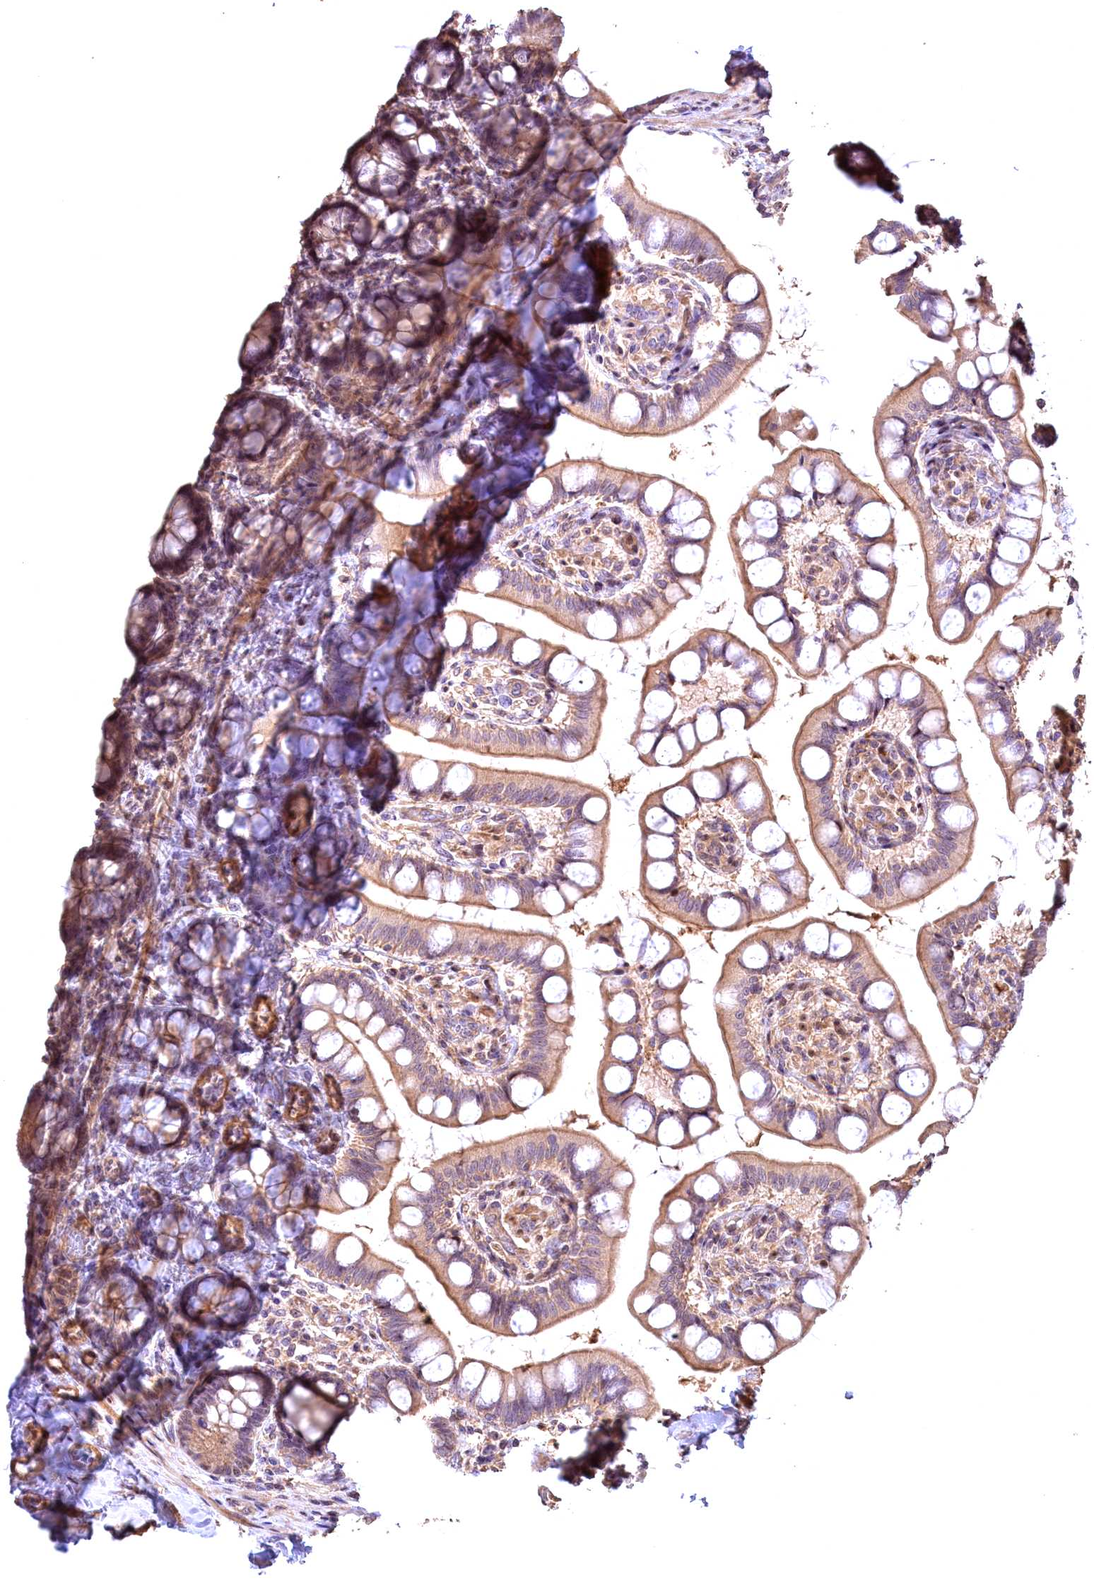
{"staining": {"intensity": "moderate", "quantity": ">75%", "location": "cytoplasmic/membranous"}, "tissue": "small intestine", "cell_type": "Glandular cells", "image_type": "normal", "snomed": [{"axis": "morphology", "description": "Normal tissue, NOS"}, {"axis": "topography", "description": "Small intestine"}], "caption": "Moderate cytoplasmic/membranous staining is seen in about >75% of glandular cells in unremarkable small intestine. (Stains: DAB (3,3'-diaminobenzidine) in brown, nuclei in blue, Microscopy: brightfield microscopy at high magnification).", "gene": "FUZ", "patient": {"sex": "male", "age": 52}}